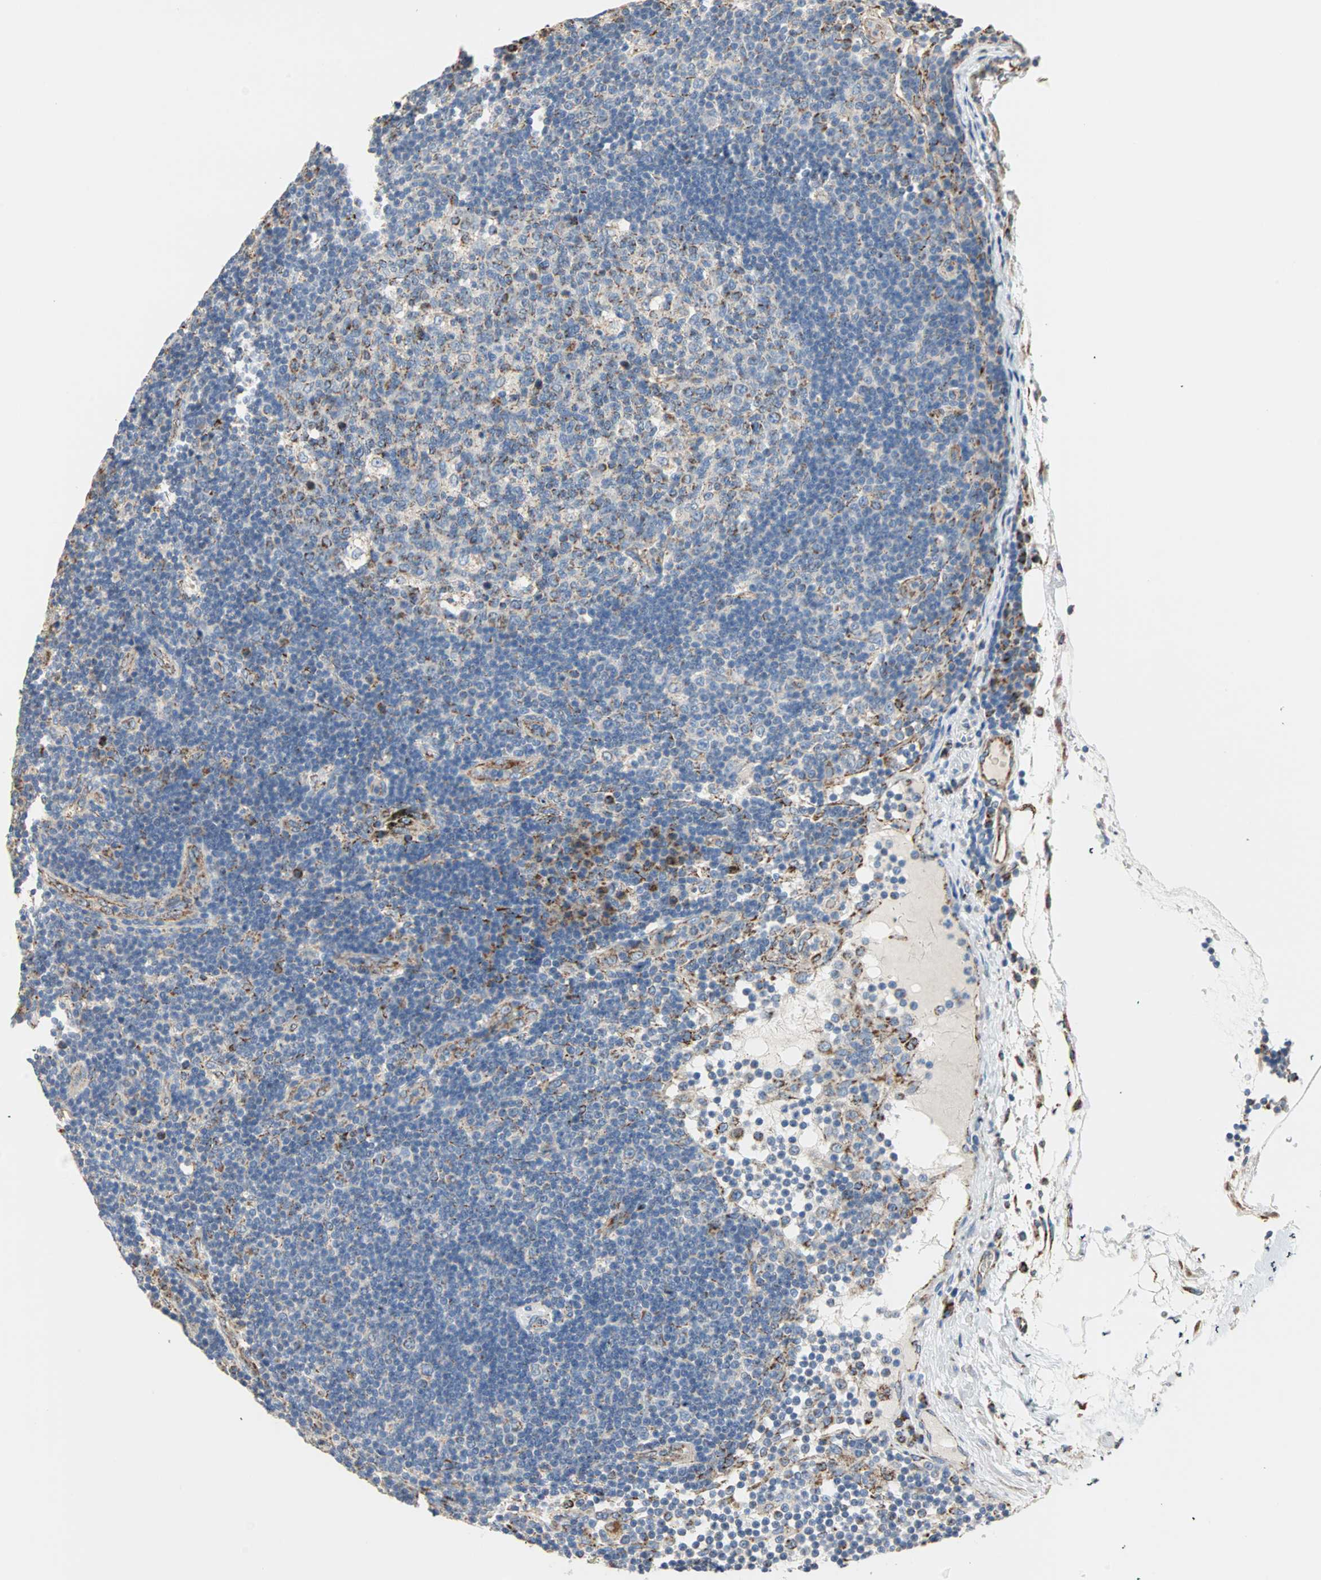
{"staining": {"intensity": "strong", "quantity": ">75%", "location": "cytoplasmic/membranous"}, "tissue": "lymph node", "cell_type": "Germinal center cells", "image_type": "normal", "snomed": [{"axis": "morphology", "description": "Normal tissue, NOS"}, {"axis": "morphology", "description": "Squamous cell carcinoma, metastatic, NOS"}, {"axis": "topography", "description": "Lymph node"}], "caption": "Immunohistochemistry image of benign lymph node stained for a protein (brown), which displays high levels of strong cytoplasmic/membranous positivity in about >75% of germinal center cells.", "gene": "TST", "patient": {"sex": "female", "age": 53}}